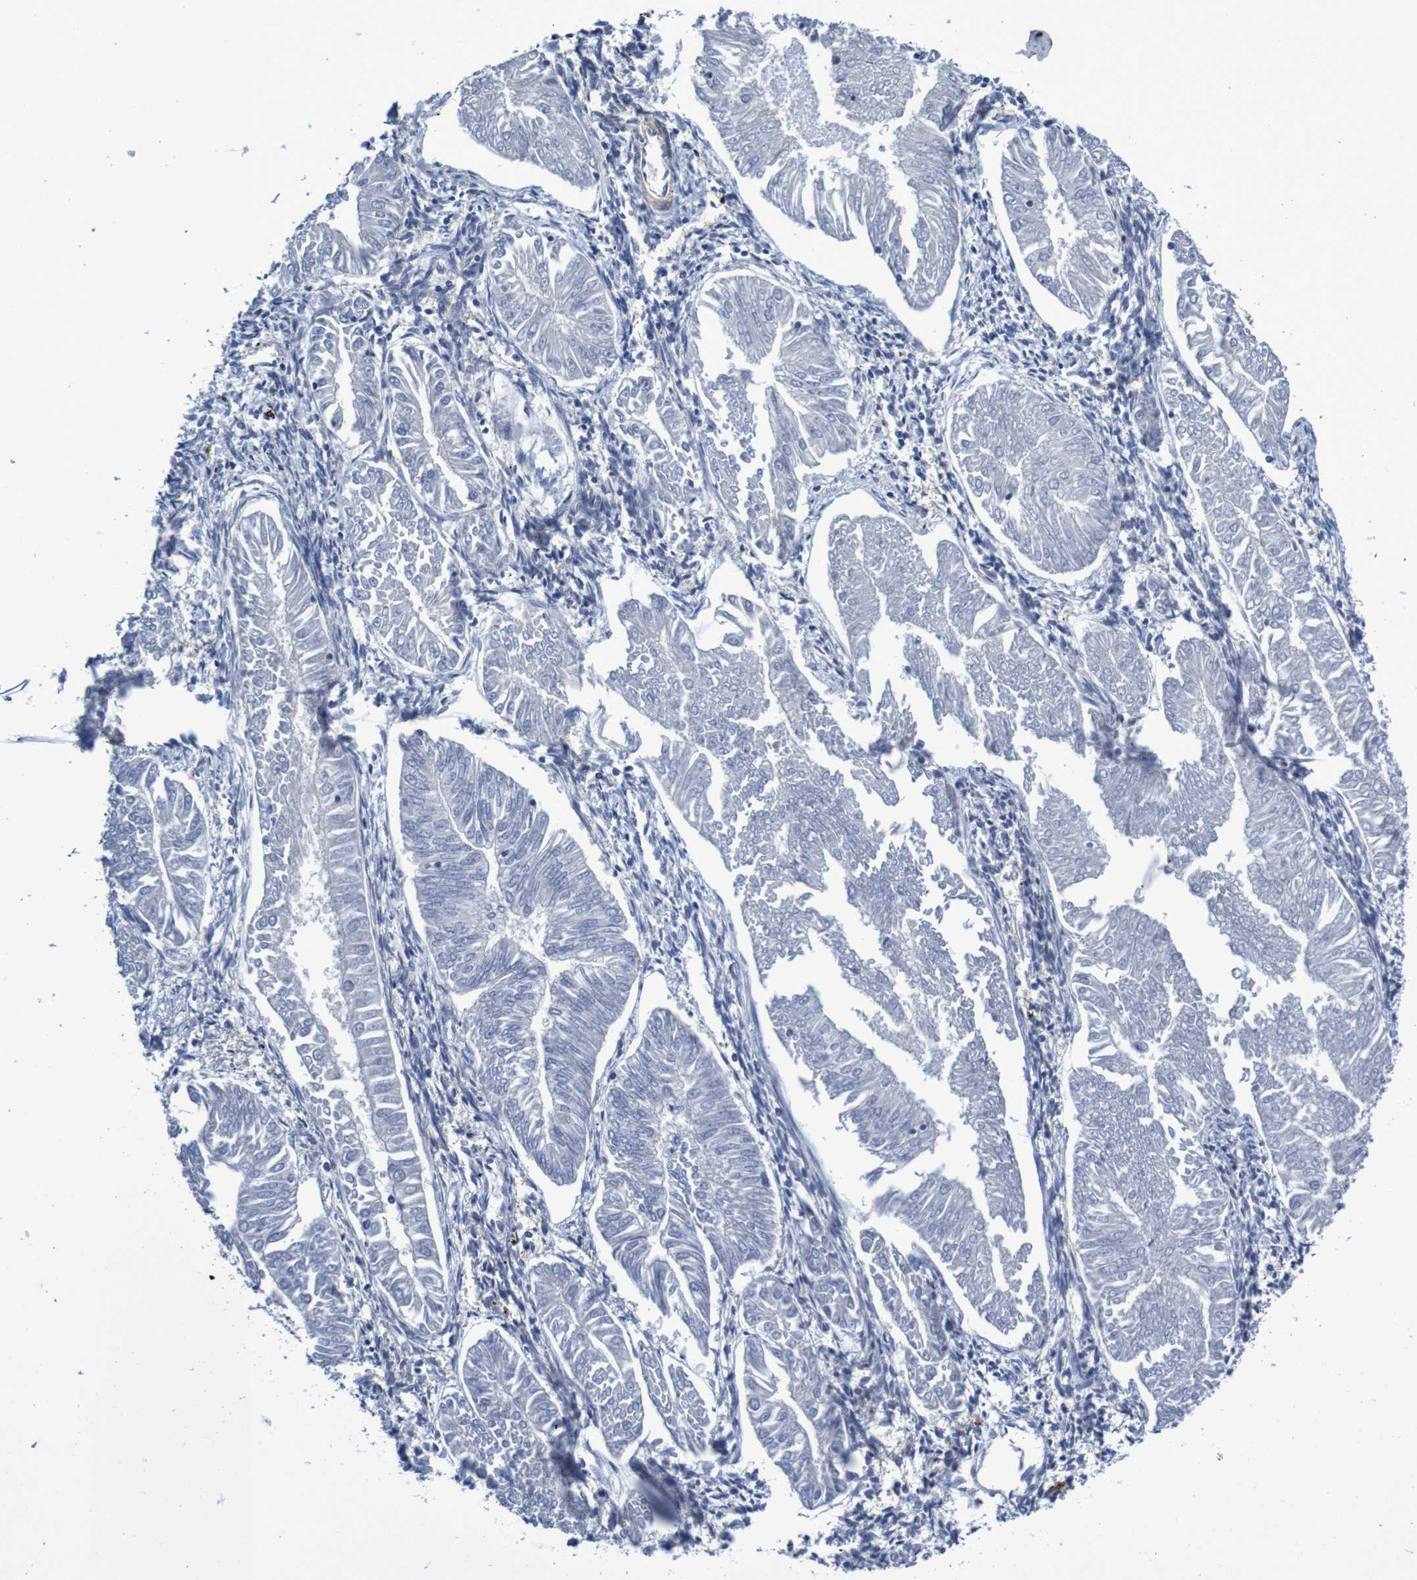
{"staining": {"intensity": "negative", "quantity": "none", "location": "none"}, "tissue": "endometrial cancer", "cell_type": "Tumor cells", "image_type": "cancer", "snomed": [{"axis": "morphology", "description": "Adenocarcinoma, NOS"}, {"axis": "topography", "description": "Endometrium"}], "caption": "Protein analysis of endometrial cancer displays no significant expression in tumor cells. (Brightfield microscopy of DAB immunohistochemistry at high magnification).", "gene": "CPED1", "patient": {"sex": "female", "age": 53}}